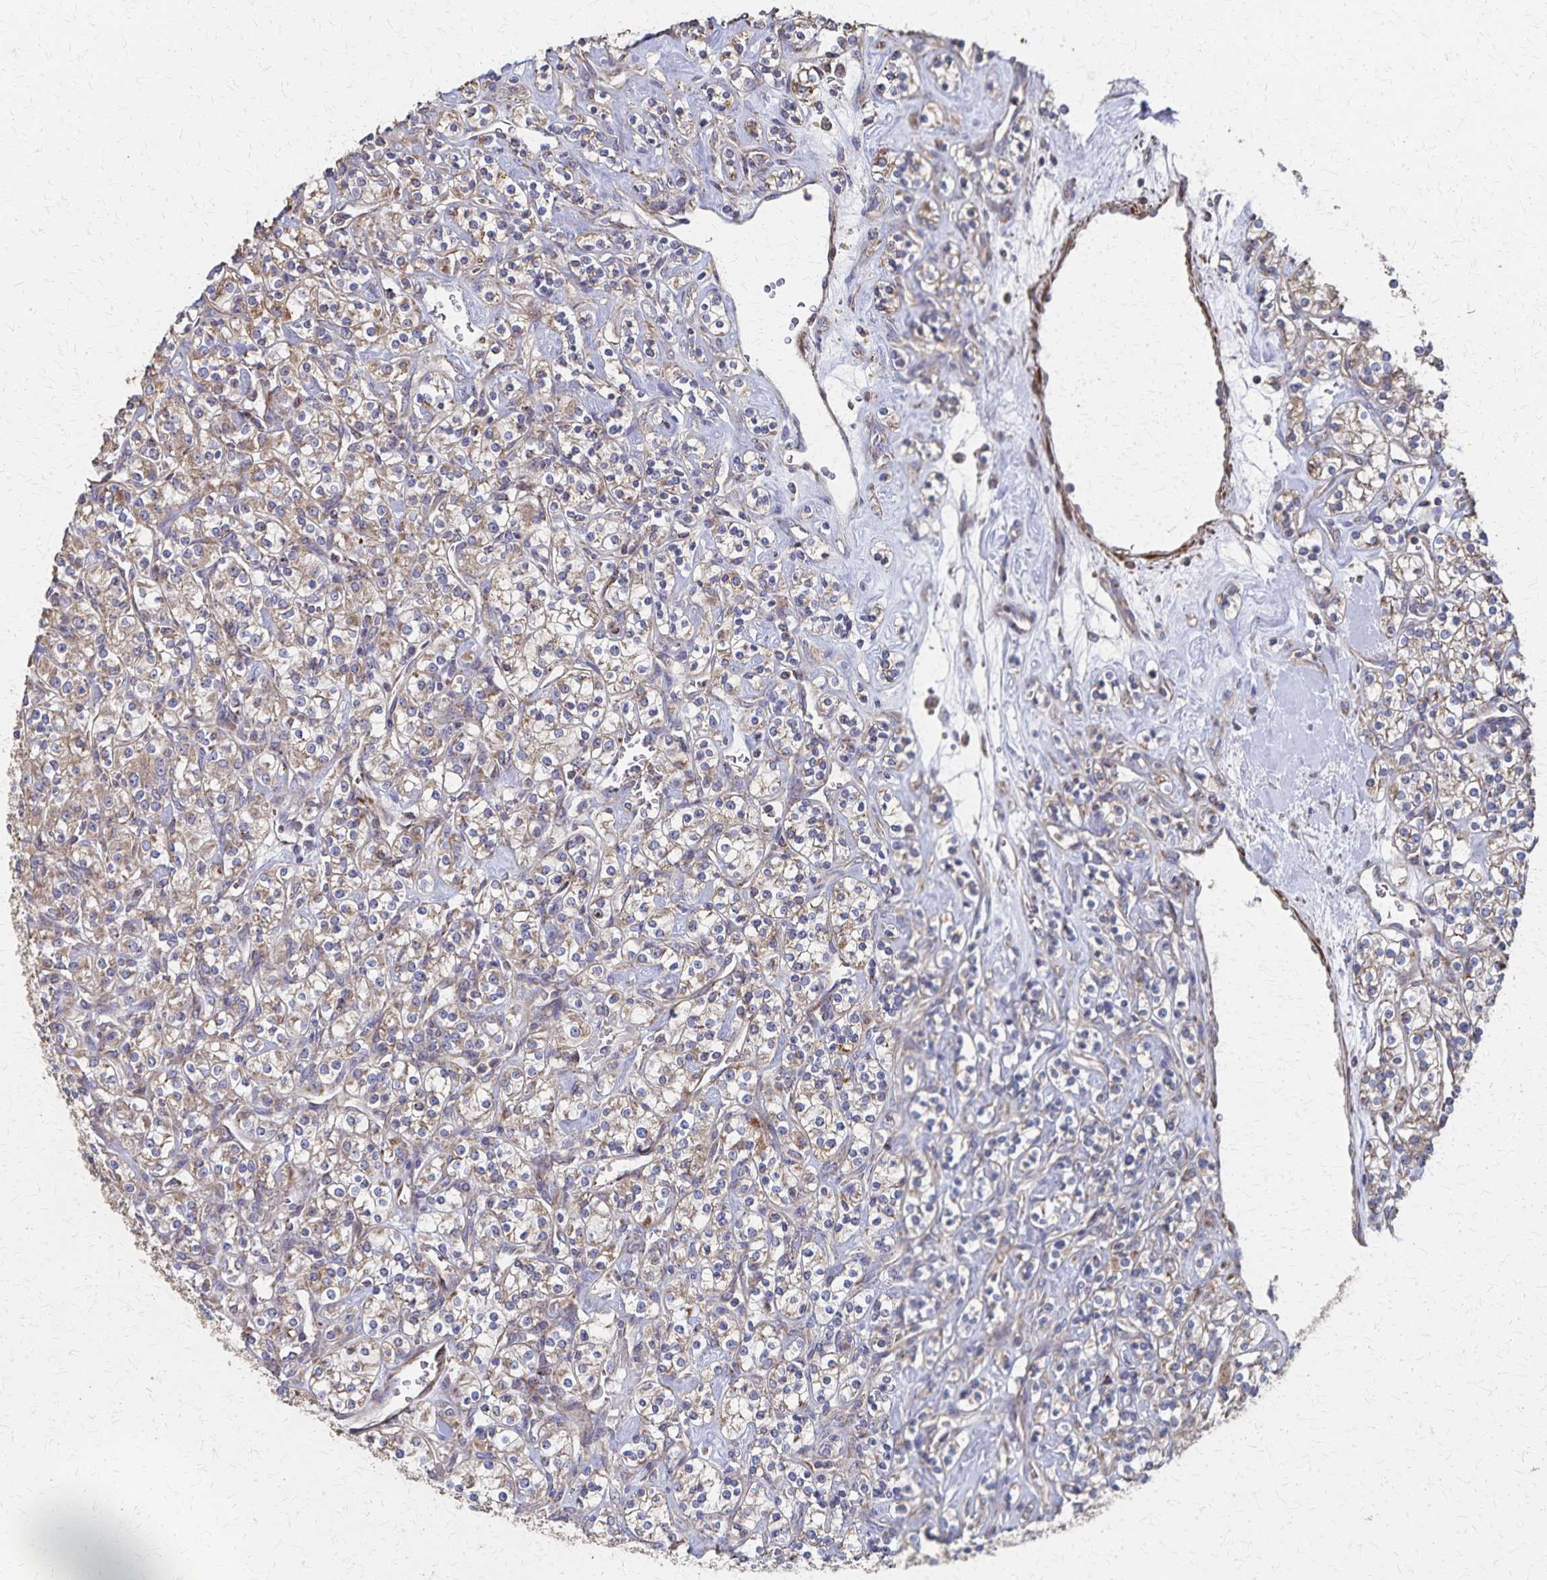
{"staining": {"intensity": "weak", "quantity": ">75%", "location": "cytoplasmic/membranous"}, "tissue": "renal cancer", "cell_type": "Tumor cells", "image_type": "cancer", "snomed": [{"axis": "morphology", "description": "Adenocarcinoma, NOS"}, {"axis": "topography", "description": "Kidney"}], "caption": "Immunohistochemistry (DAB (3,3'-diaminobenzidine)) staining of renal cancer displays weak cytoplasmic/membranous protein expression in about >75% of tumor cells.", "gene": "PGAP2", "patient": {"sex": "male", "age": 77}}